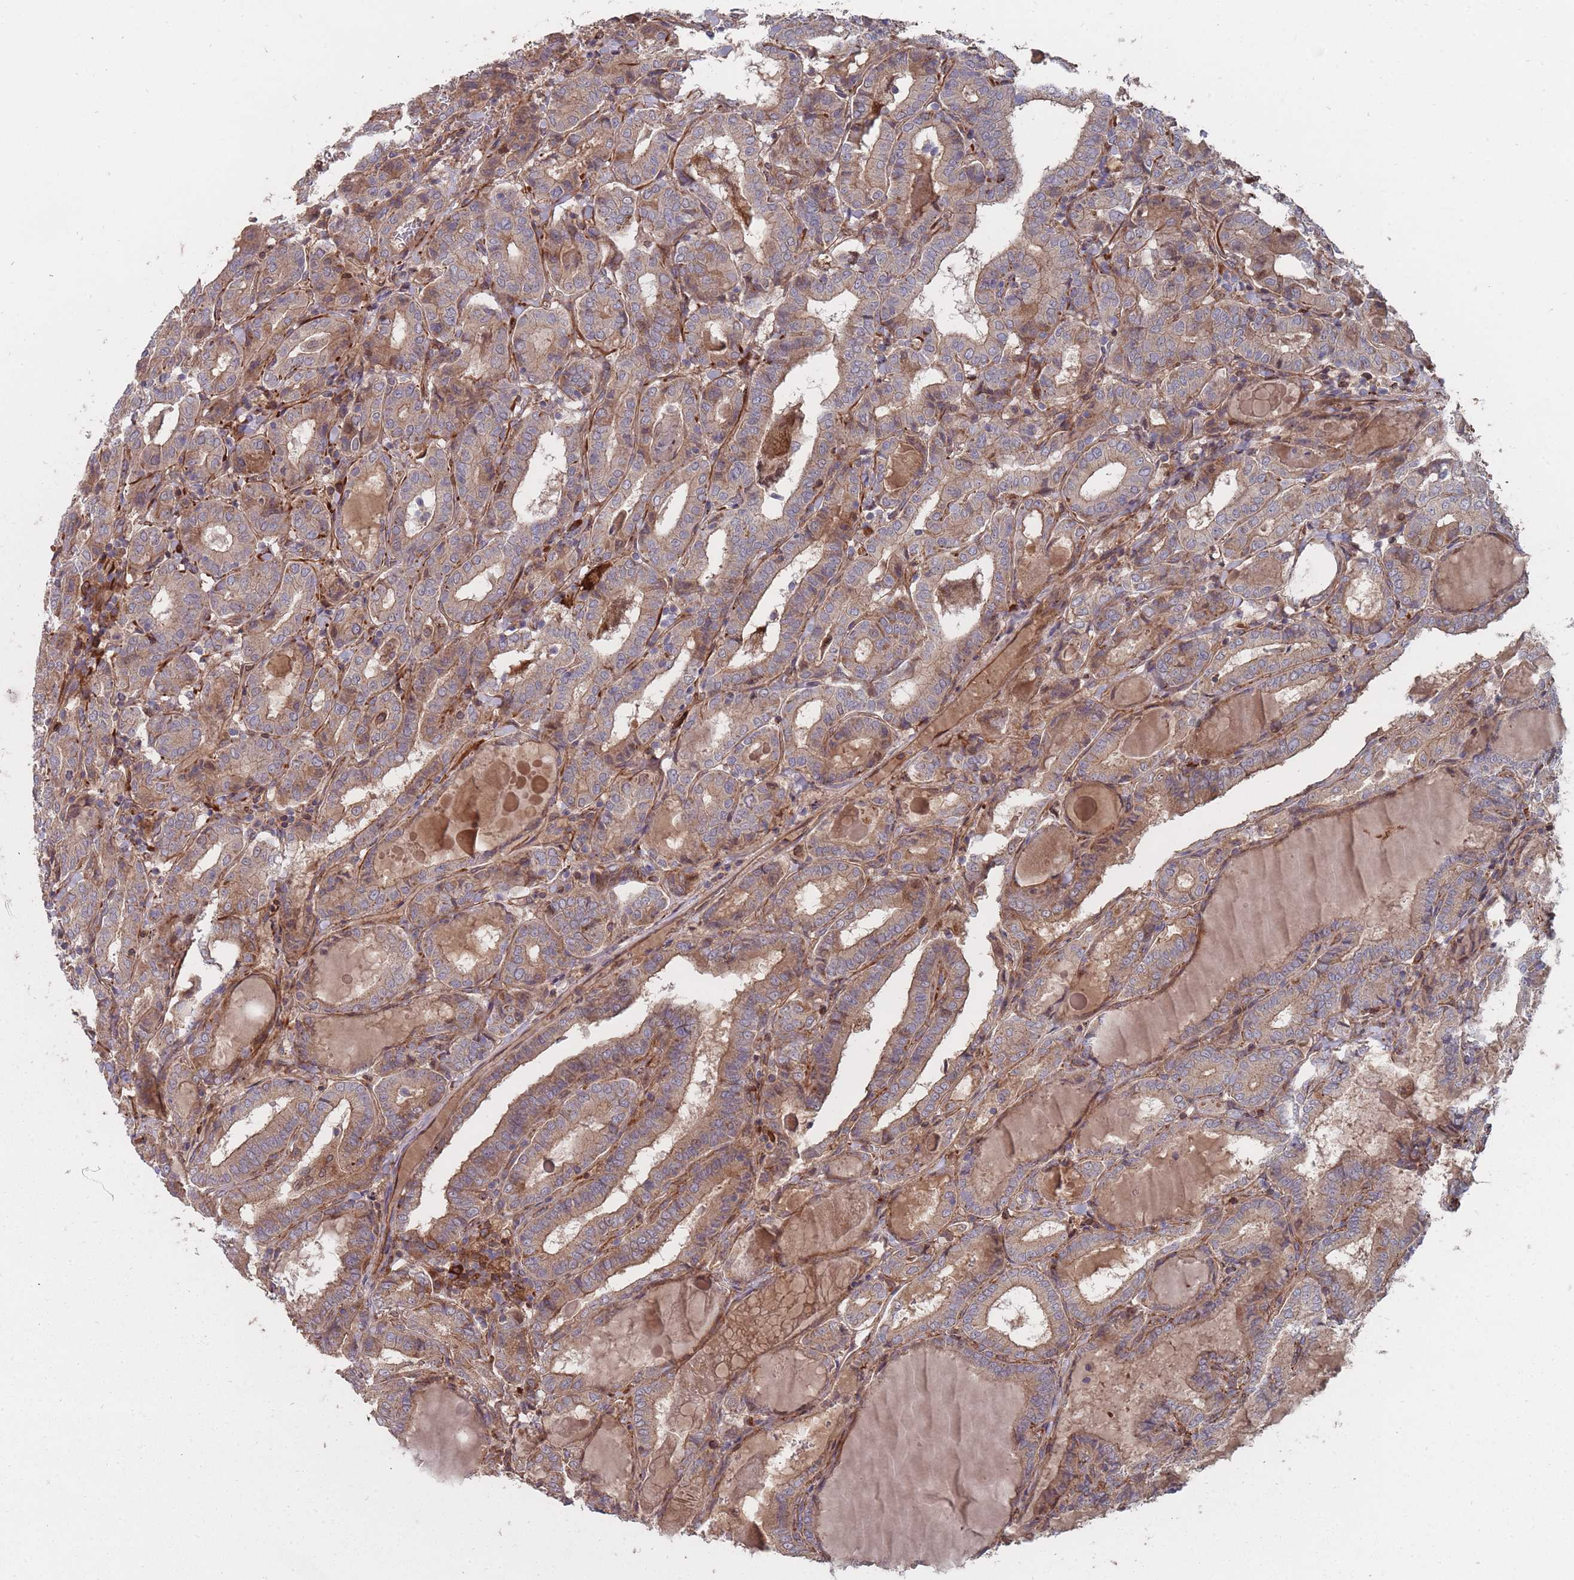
{"staining": {"intensity": "moderate", "quantity": ">75%", "location": "cytoplasmic/membranous"}, "tissue": "thyroid cancer", "cell_type": "Tumor cells", "image_type": "cancer", "snomed": [{"axis": "morphology", "description": "Papillary adenocarcinoma, NOS"}, {"axis": "topography", "description": "Thyroid gland"}], "caption": "Immunohistochemistry of human thyroid cancer reveals medium levels of moderate cytoplasmic/membranous staining in about >75% of tumor cells.", "gene": "THSD7B", "patient": {"sex": "female", "age": 72}}